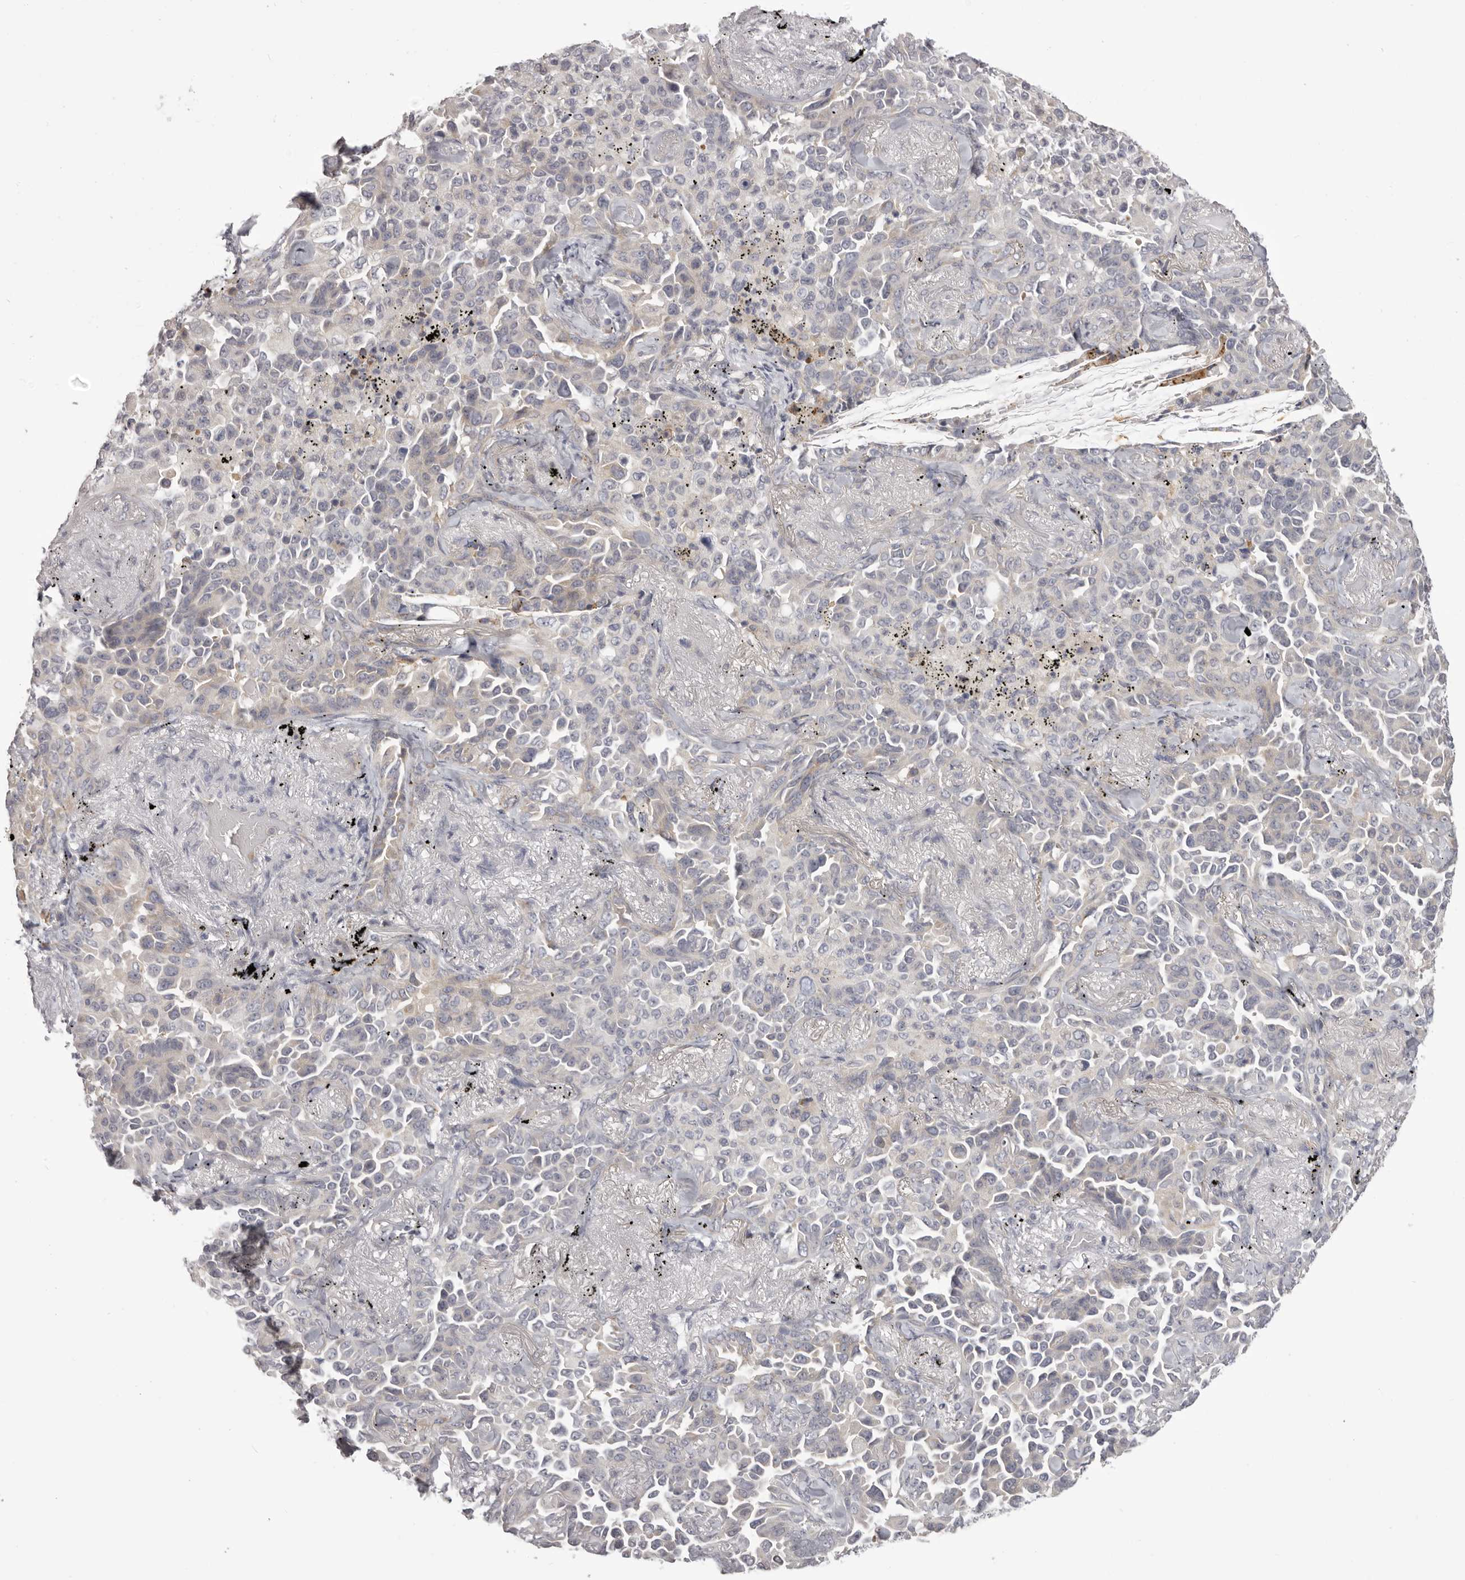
{"staining": {"intensity": "negative", "quantity": "none", "location": "none"}, "tissue": "lung cancer", "cell_type": "Tumor cells", "image_type": "cancer", "snomed": [{"axis": "morphology", "description": "Adenocarcinoma, NOS"}, {"axis": "topography", "description": "Lung"}], "caption": "Lung adenocarcinoma stained for a protein using immunohistochemistry demonstrates no staining tumor cells.", "gene": "OTUD3", "patient": {"sex": "female", "age": 67}}